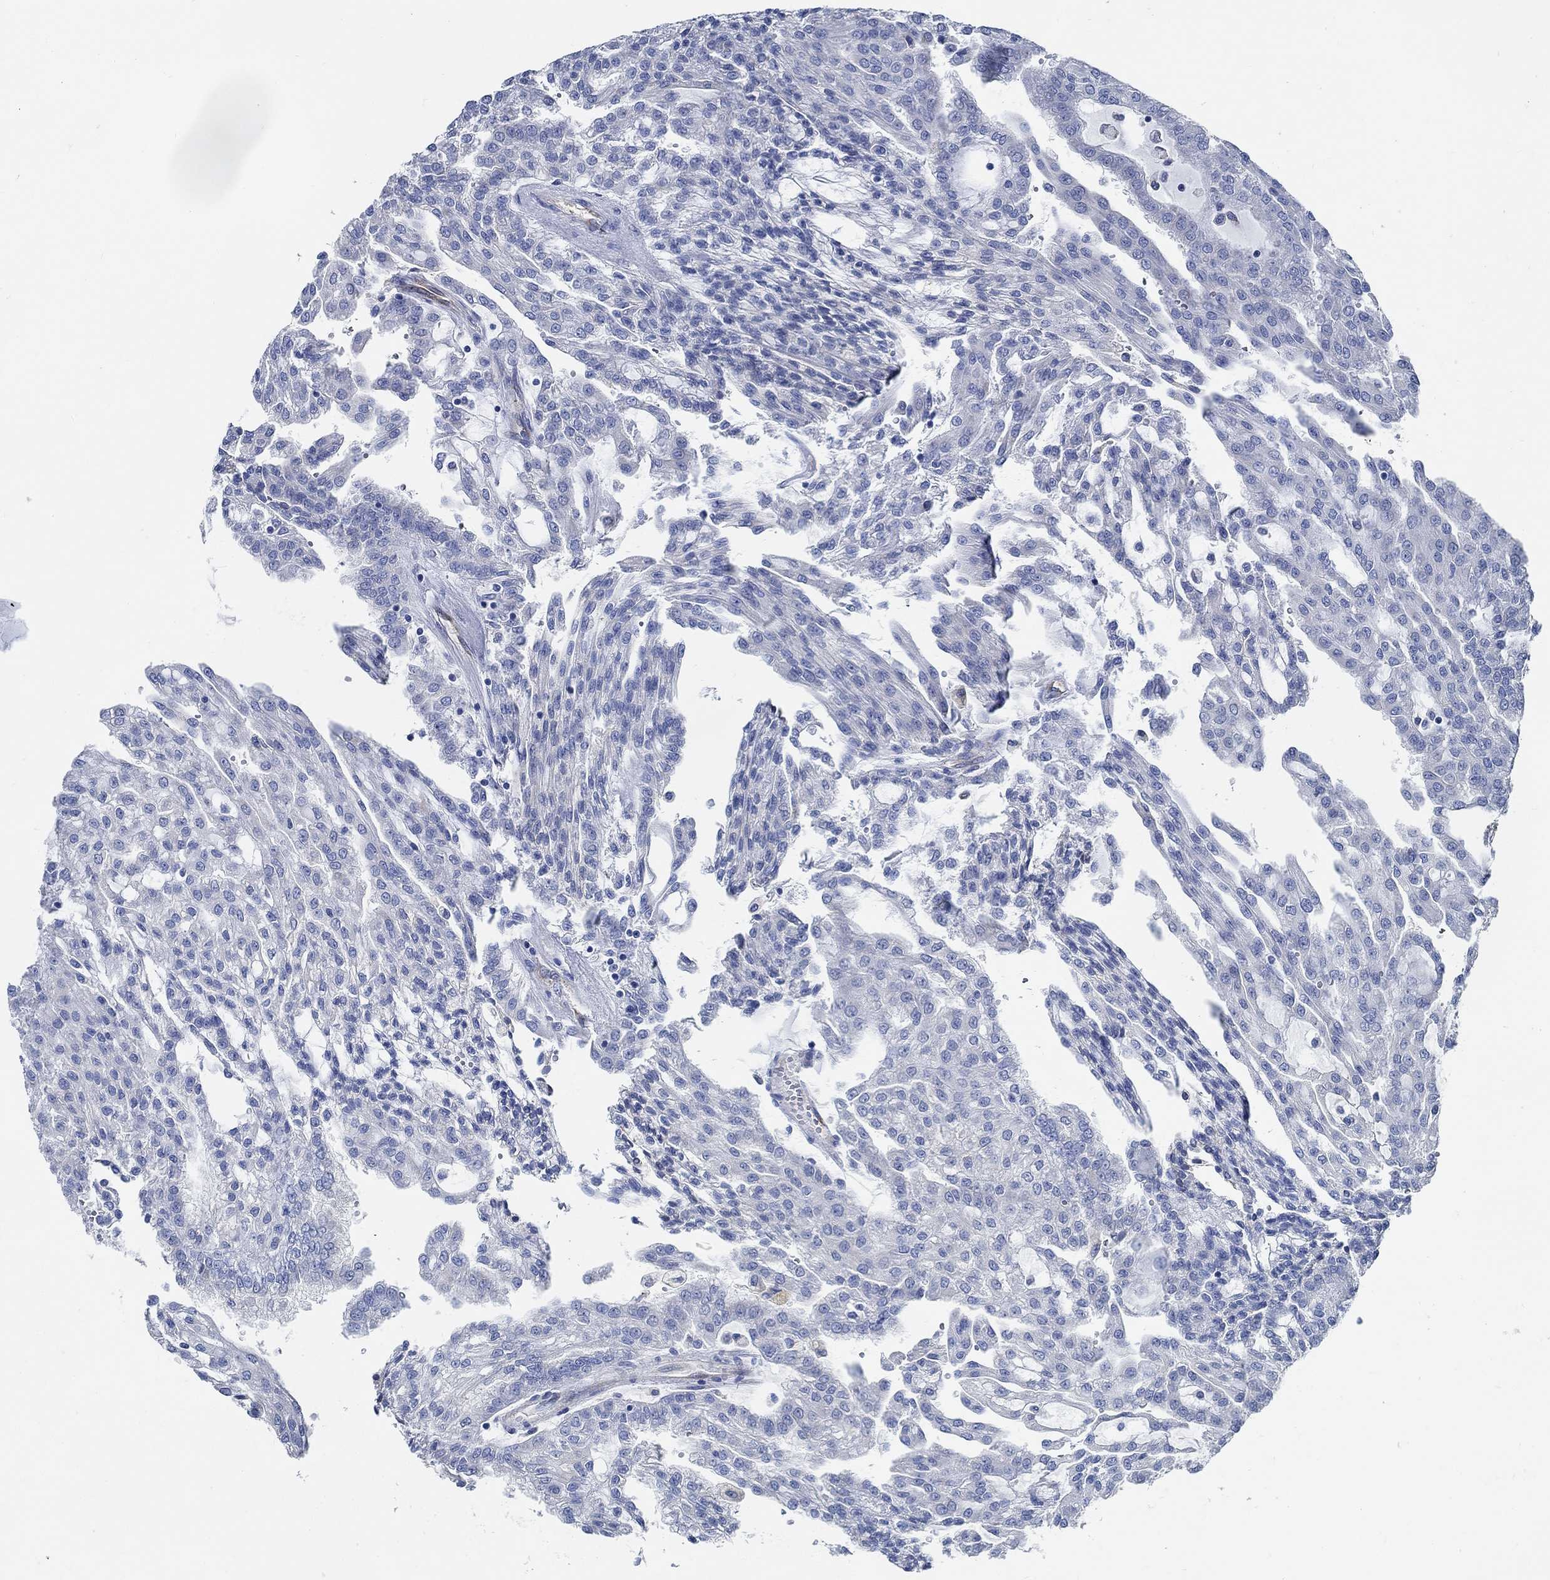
{"staining": {"intensity": "negative", "quantity": "none", "location": "none"}, "tissue": "renal cancer", "cell_type": "Tumor cells", "image_type": "cancer", "snomed": [{"axis": "morphology", "description": "Adenocarcinoma, NOS"}, {"axis": "topography", "description": "Kidney"}], "caption": "This photomicrograph is of renal cancer (adenocarcinoma) stained with immunohistochemistry (IHC) to label a protein in brown with the nuclei are counter-stained blue. There is no positivity in tumor cells. (Immunohistochemistry (ihc), brightfield microscopy, high magnification).", "gene": "HECW2", "patient": {"sex": "male", "age": 63}}